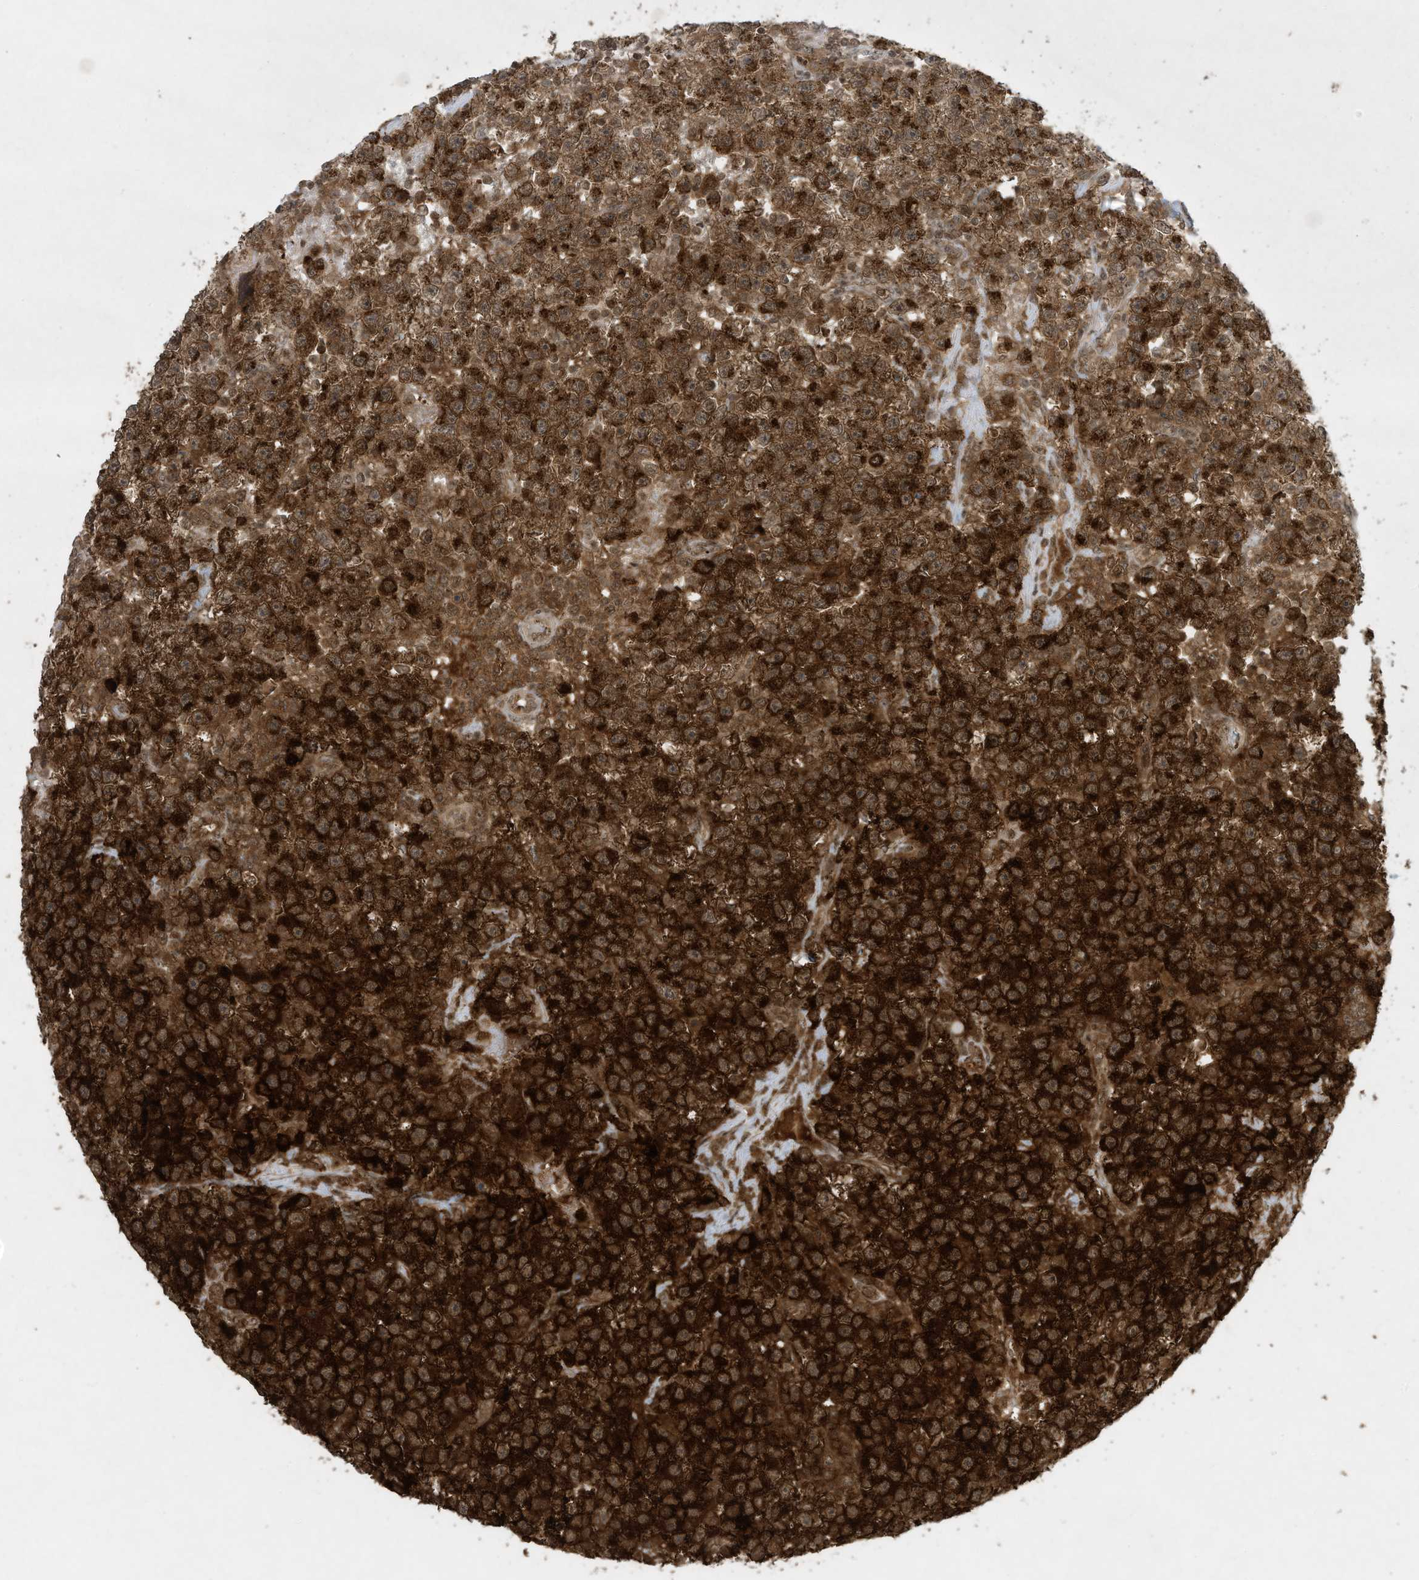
{"staining": {"intensity": "strong", "quantity": ">75%", "location": "cytoplasmic/membranous"}, "tissue": "testis cancer", "cell_type": "Tumor cells", "image_type": "cancer", "snomed": [{"axis": "morphology", "description": "Seminoma, NOS"}, {"axis": "topography", "description": "Testis"}], "caption": "About >75% of tumor cells in human testis seminoma reveal strong cytoplasmic/membranous protein expression as visualized by brown immunohistochemical staining.", "gene": "CERT1", "patient": {"sex": "male", "age": 22}}